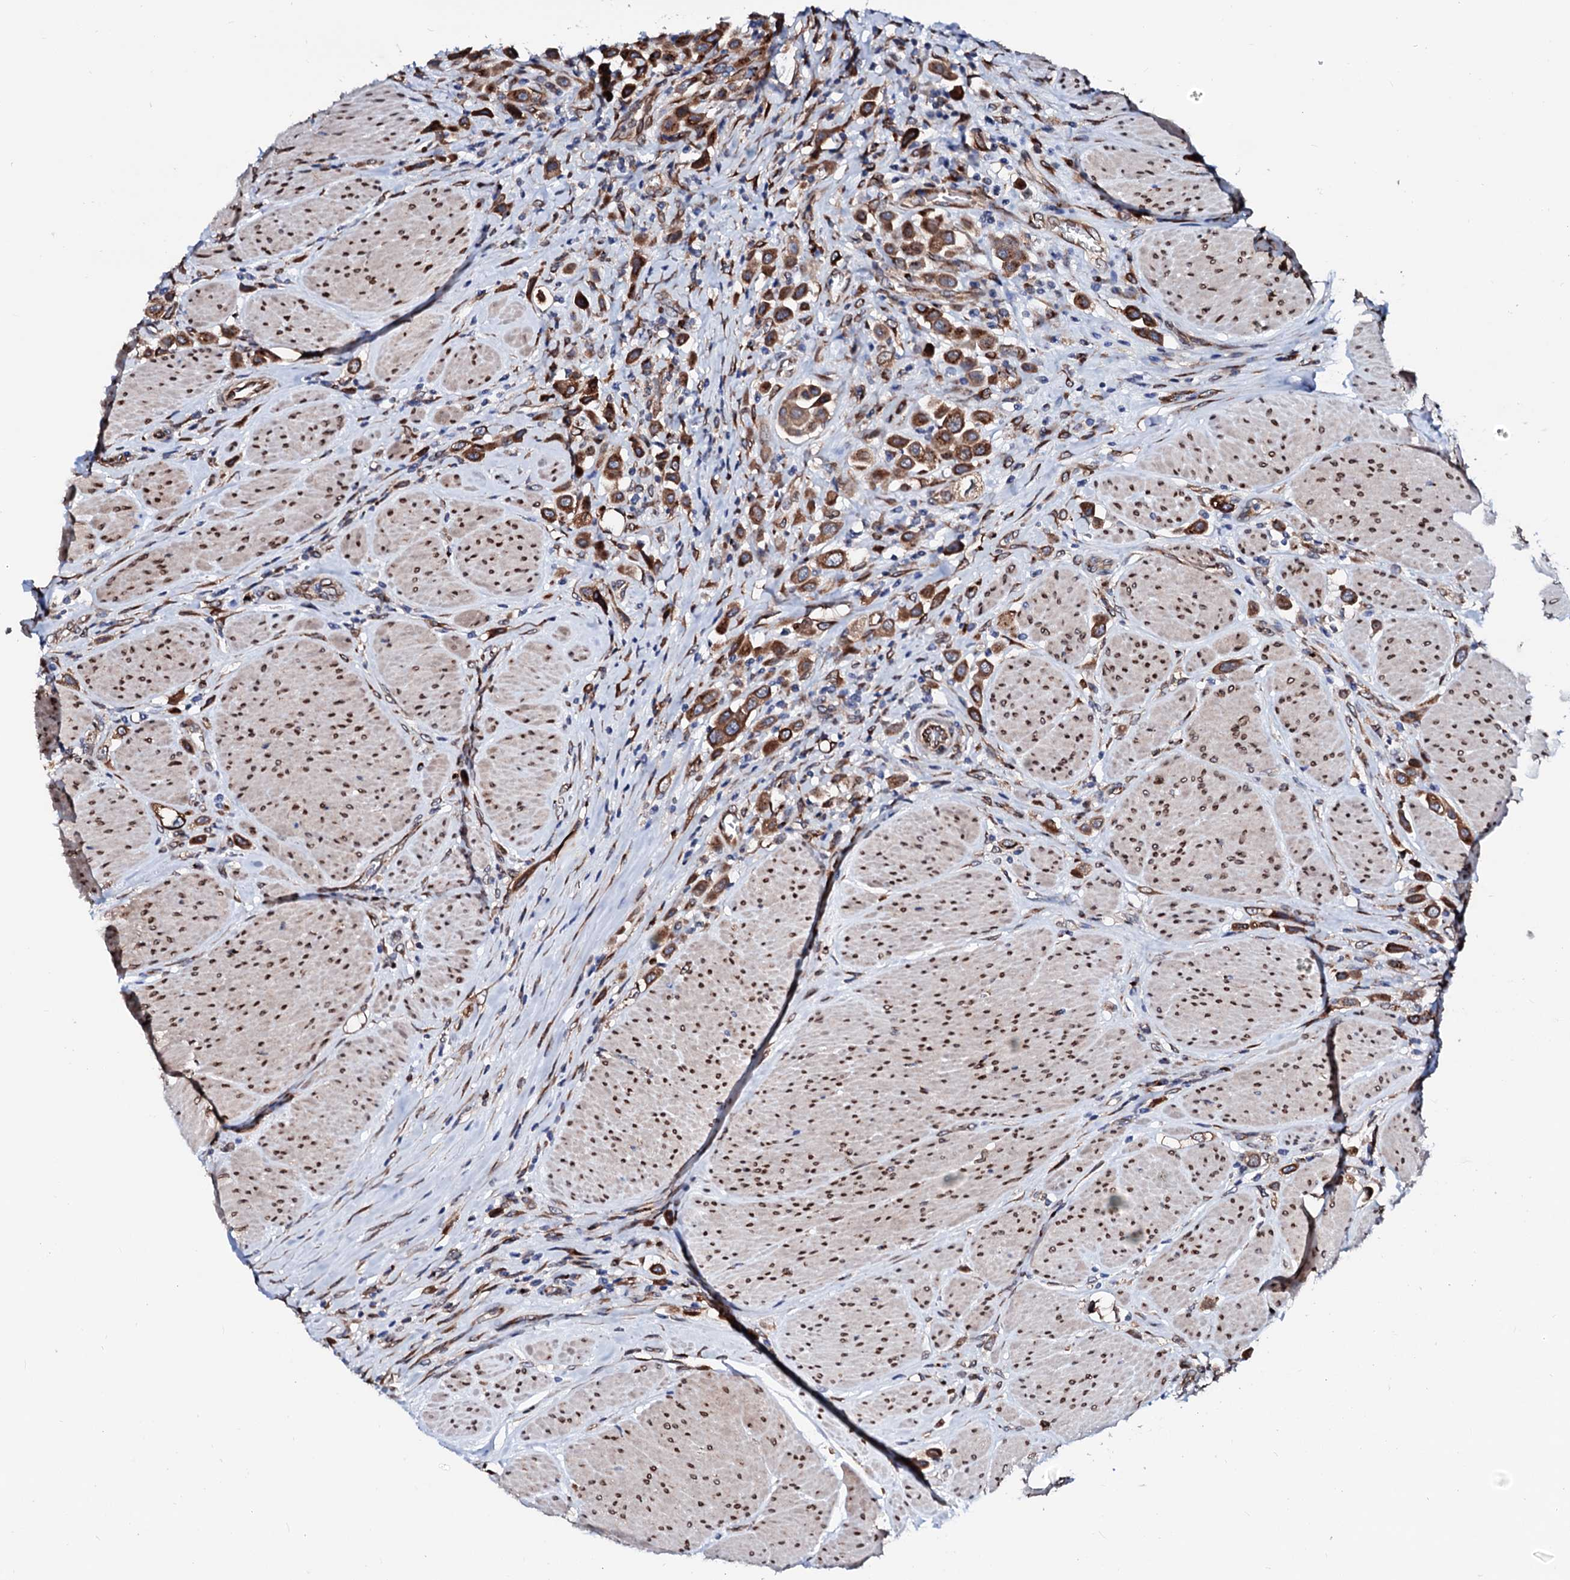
{"staining": {"intensity": "moderate", "quantity": ">75%", "location": "cytoplasmic/membranous"}, "tissue": "urothelial cancer", "cell_type": "Tumor cells", "image_type": "cancer", "snomed": [{"axis": "morphology", "description": "Urothelial carcinoma, High grade"}, {"axis": "topography", "description": "Urinary bladder"}], "caption": "Approximately >75% of tumor cells in human high-grade urothelial carcinoma show moderate cytoplasmic/membranous protein positivity as visualized by brown immunohistochemical staining.", "gene": "TMCO3", "patient": {"sex": "male", "age": 50}}